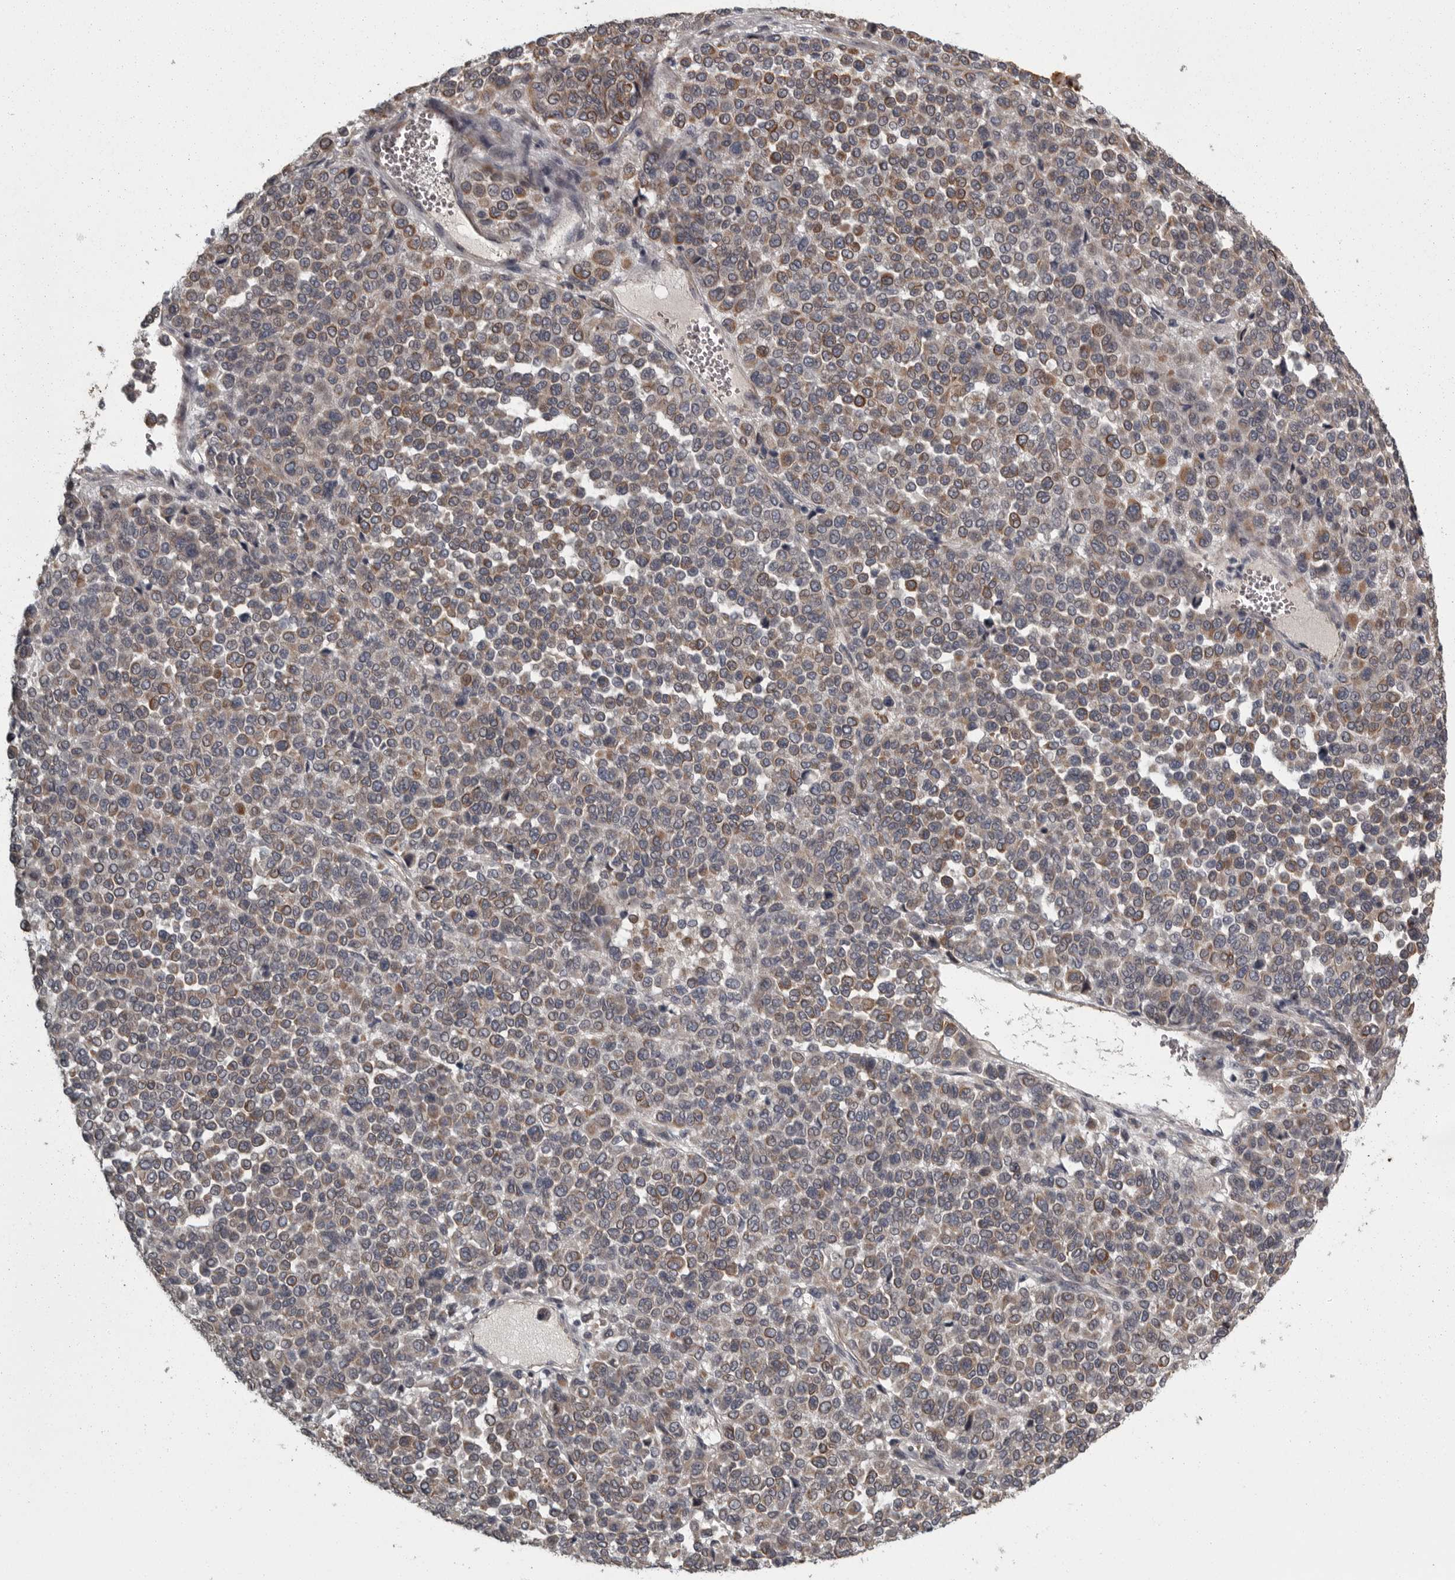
{"staining": {"intensity": "weak", "quantity": ">75%", "location": "cytoplasmic/membranous"}, "tissue": "melanoma", "cell_type": "Tumor cells", "image_type": "cancer", "snomed": [{"axis": "morphology", "description": "Malignant melanoma, Metastatic site"}, {"axis": "topography", "description": "Pancreas"}], "caption": "An image showing weak cytoplasmic/membranous expression in about >75% of tumor cells in melanoma, as visualized by brown immunohistochemical staining.", "gene": "FAAP100", "patient": {"sex": "female", "age": 30}}